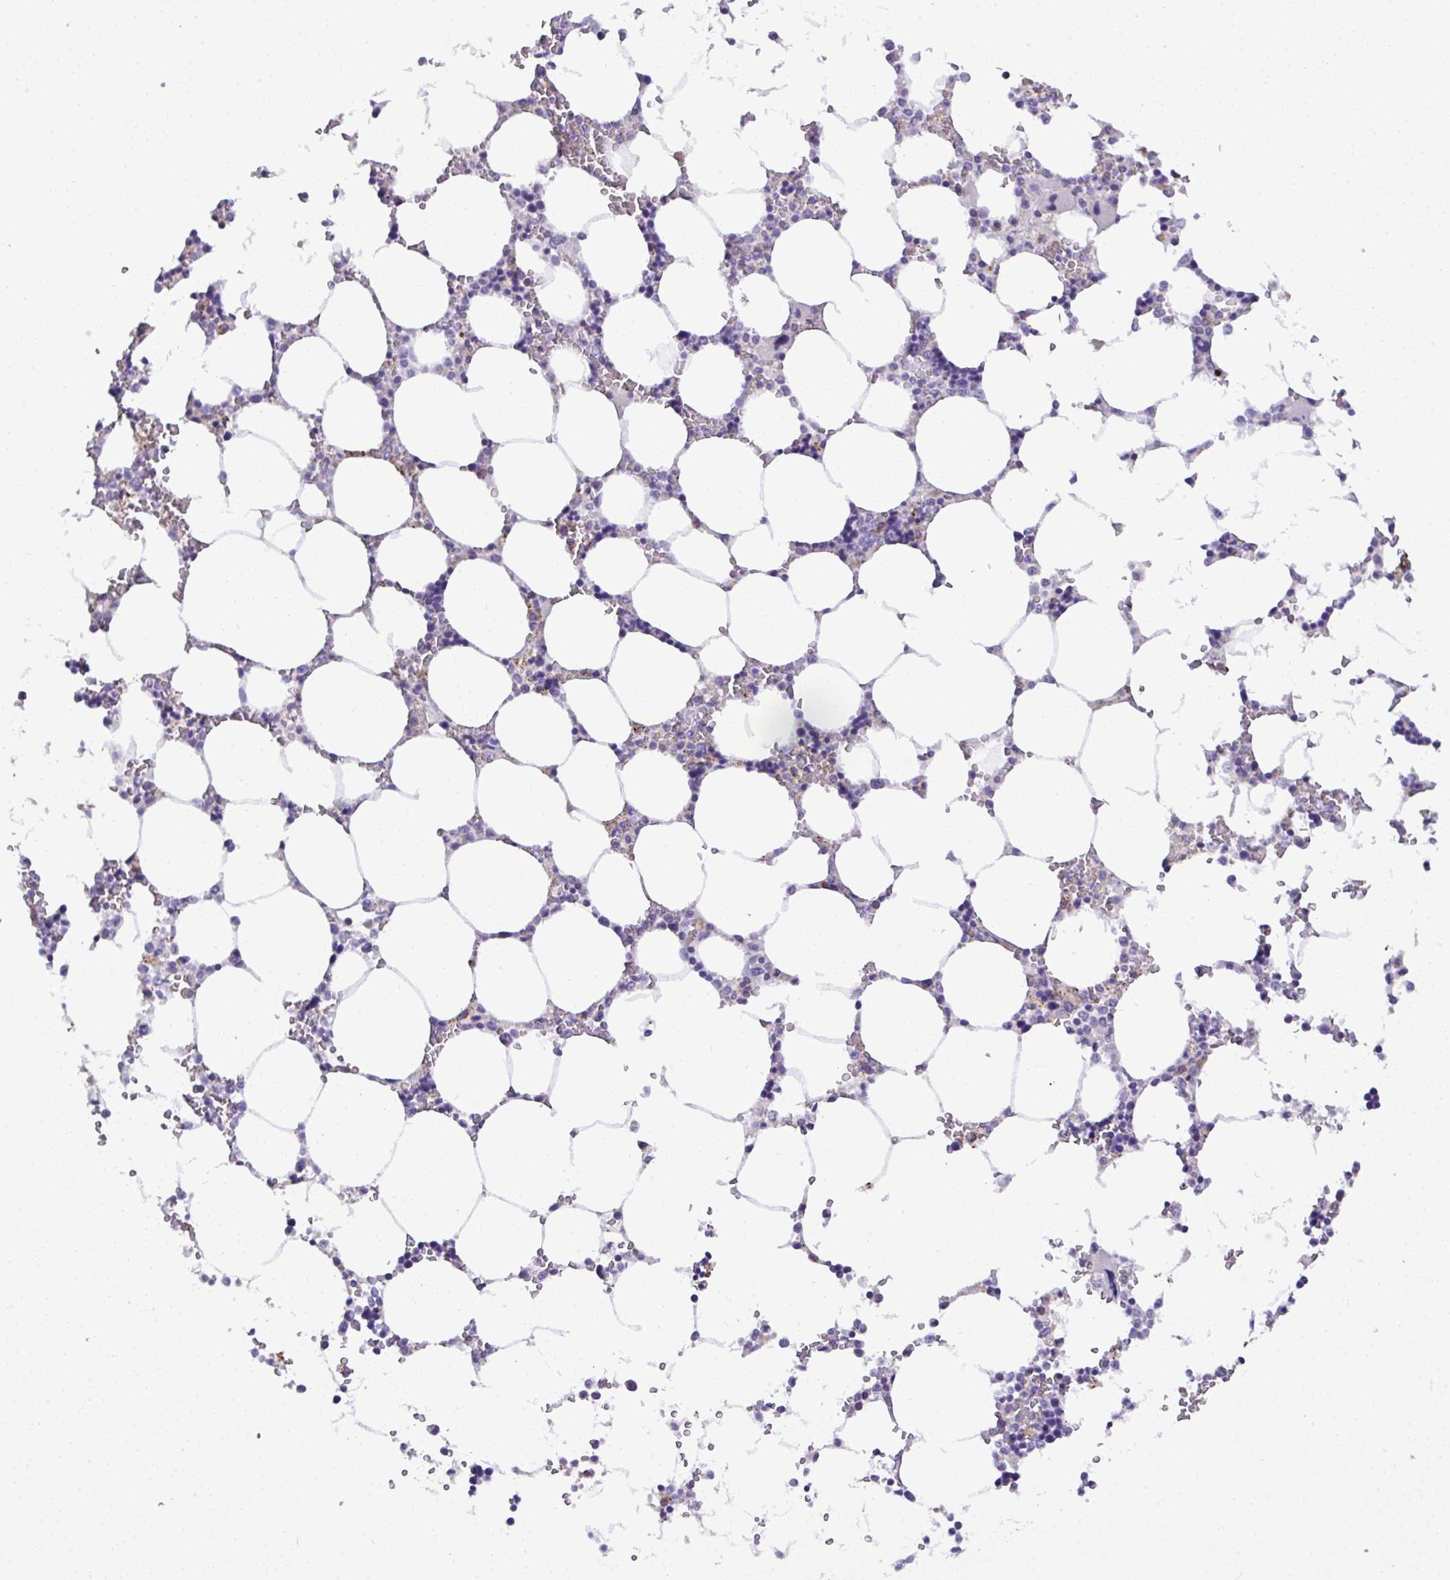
{"staining": {"intensity": "negative", "quantity": "none", "location": "none"}, "tissue": "bone marrow", "cell_type": "Hematopoietic cells", "image_type": "normal", "snomed": [{"axis": "morphology", "description": "Normal tissue, NOS"}, {"axis": "topography", "description": "Bone marrow"}], "caption": "The histopathology image demonstrates no staining of hematopoietic cells in unremarkable bone marrow.", "gene": "ST8SIA2", "patient": {"sex": "male", "age": 64}}